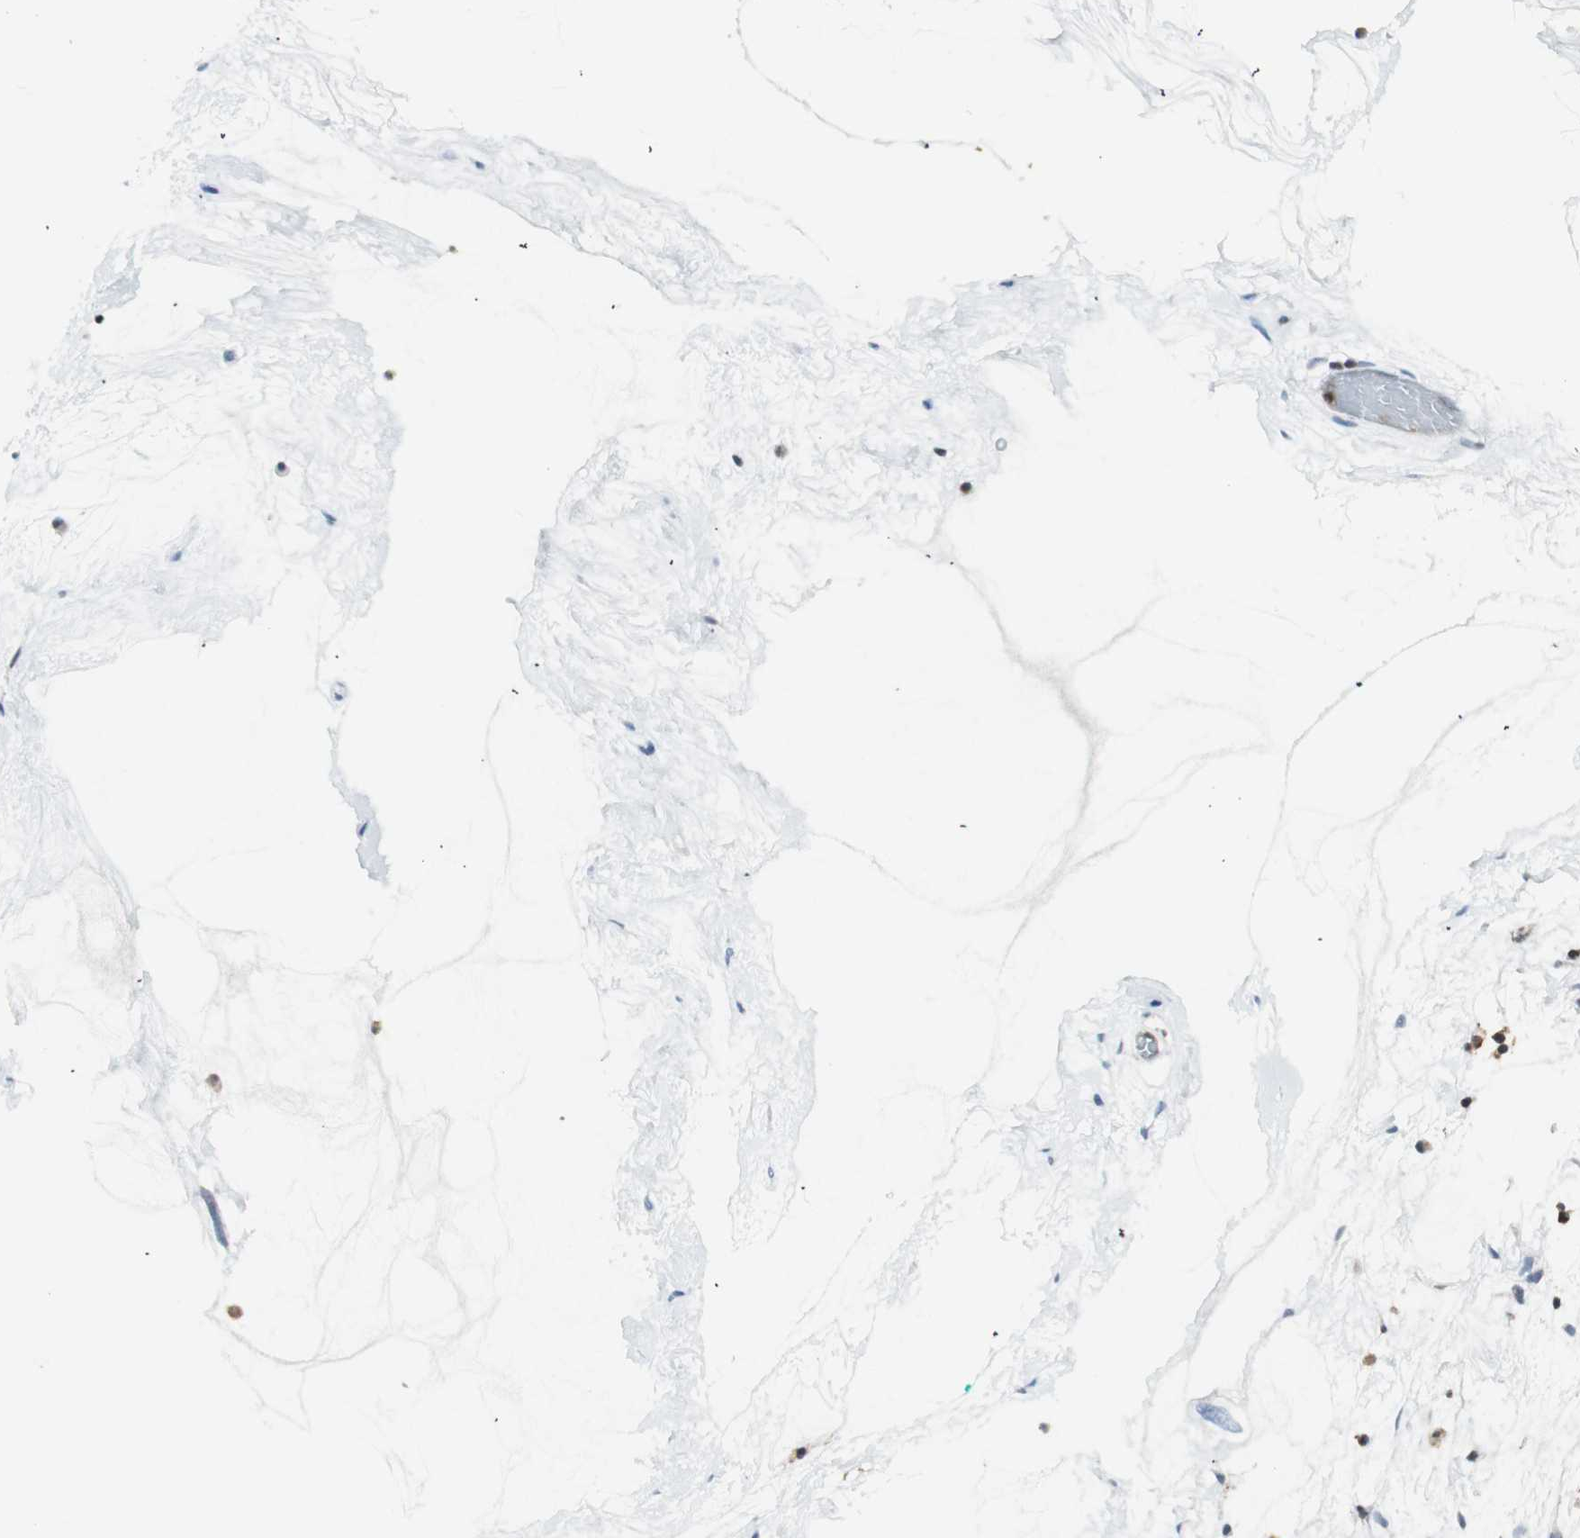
{"staining": {"intensity": "weak", "quantity": "<25%", "location": "cytoplasmic/membranous"}, "tissue": "nasopharynx", "cell_type": "Respiratory epithelial cells", "image_type": "normal", "snomed": [{"axis": "morphology", "description": "Normal tissue, NOS"}, {"axis": "morphology", "description": "Inflammation, NOS"}, {"axis": "topography", "description": "Nasopharynx"}], "caption": "IHC micrograph of benign nasopharynx: nasopharynx stained with DAB (3,3'-diaminobenzidine) displays no significant protein positivity in respiratory epithelial cells.", "gene": "PPP1CA", "patient": {"sex": "male", "age": 48}}